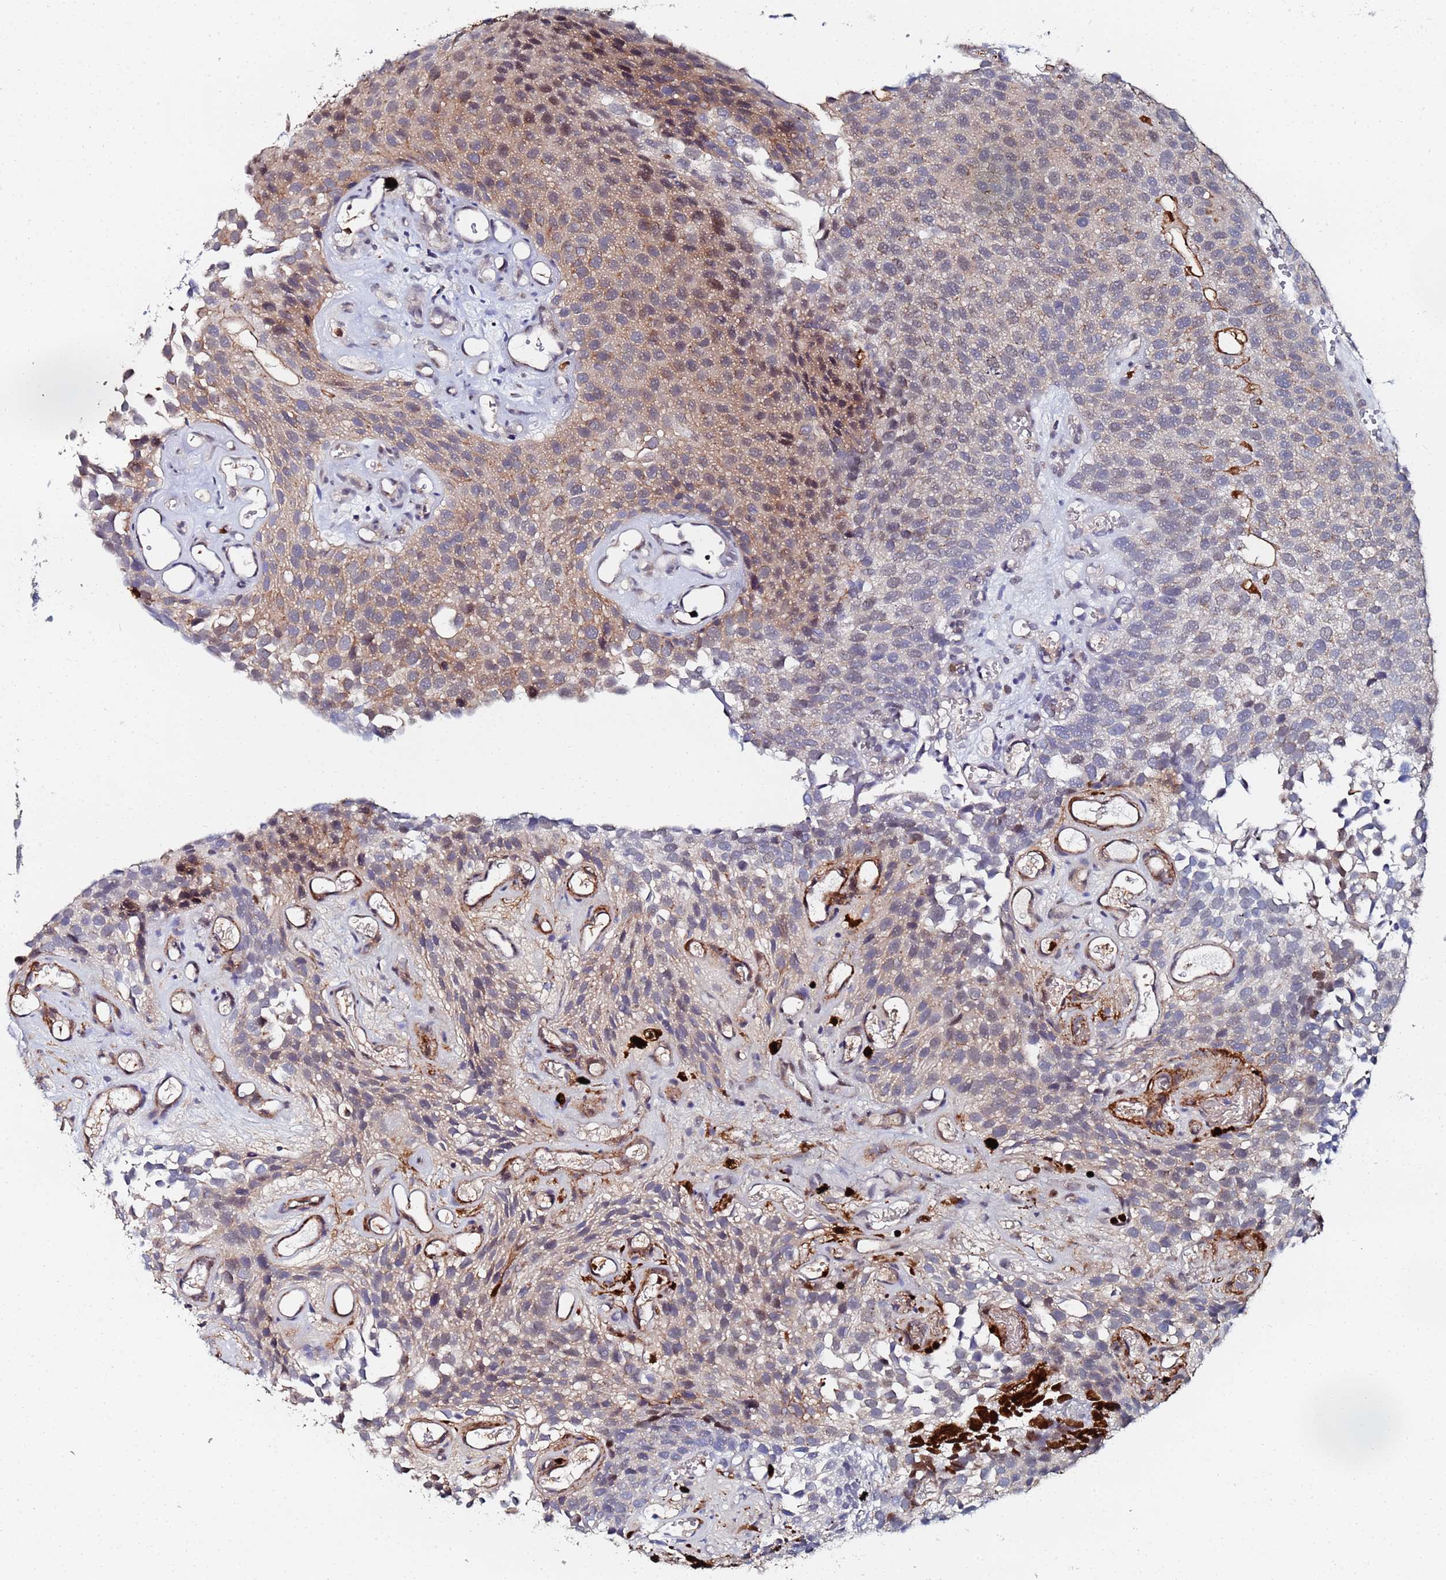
{"staining": {"intensity": "moderate", "quantity": "<25%", "location": "cytoplasmic/membranous"}, "tissue": "urothelial cancer", "cell_type": "Tumor cells", "image_type": "cancer", "snomed": [{"axis": "morphology", "description": "Urothelial carcinoma, Low grade"}, {"axis": "topography", "description": "Urinary bladder"}], "caption": "A brown stain labels moderate cytoplasmic/membranous staining of a protein in human urothelial carcinoma (low-grade) tumor cells.", "gene": "MTCL1", "patient": {"sex": "male", "age": 89}}